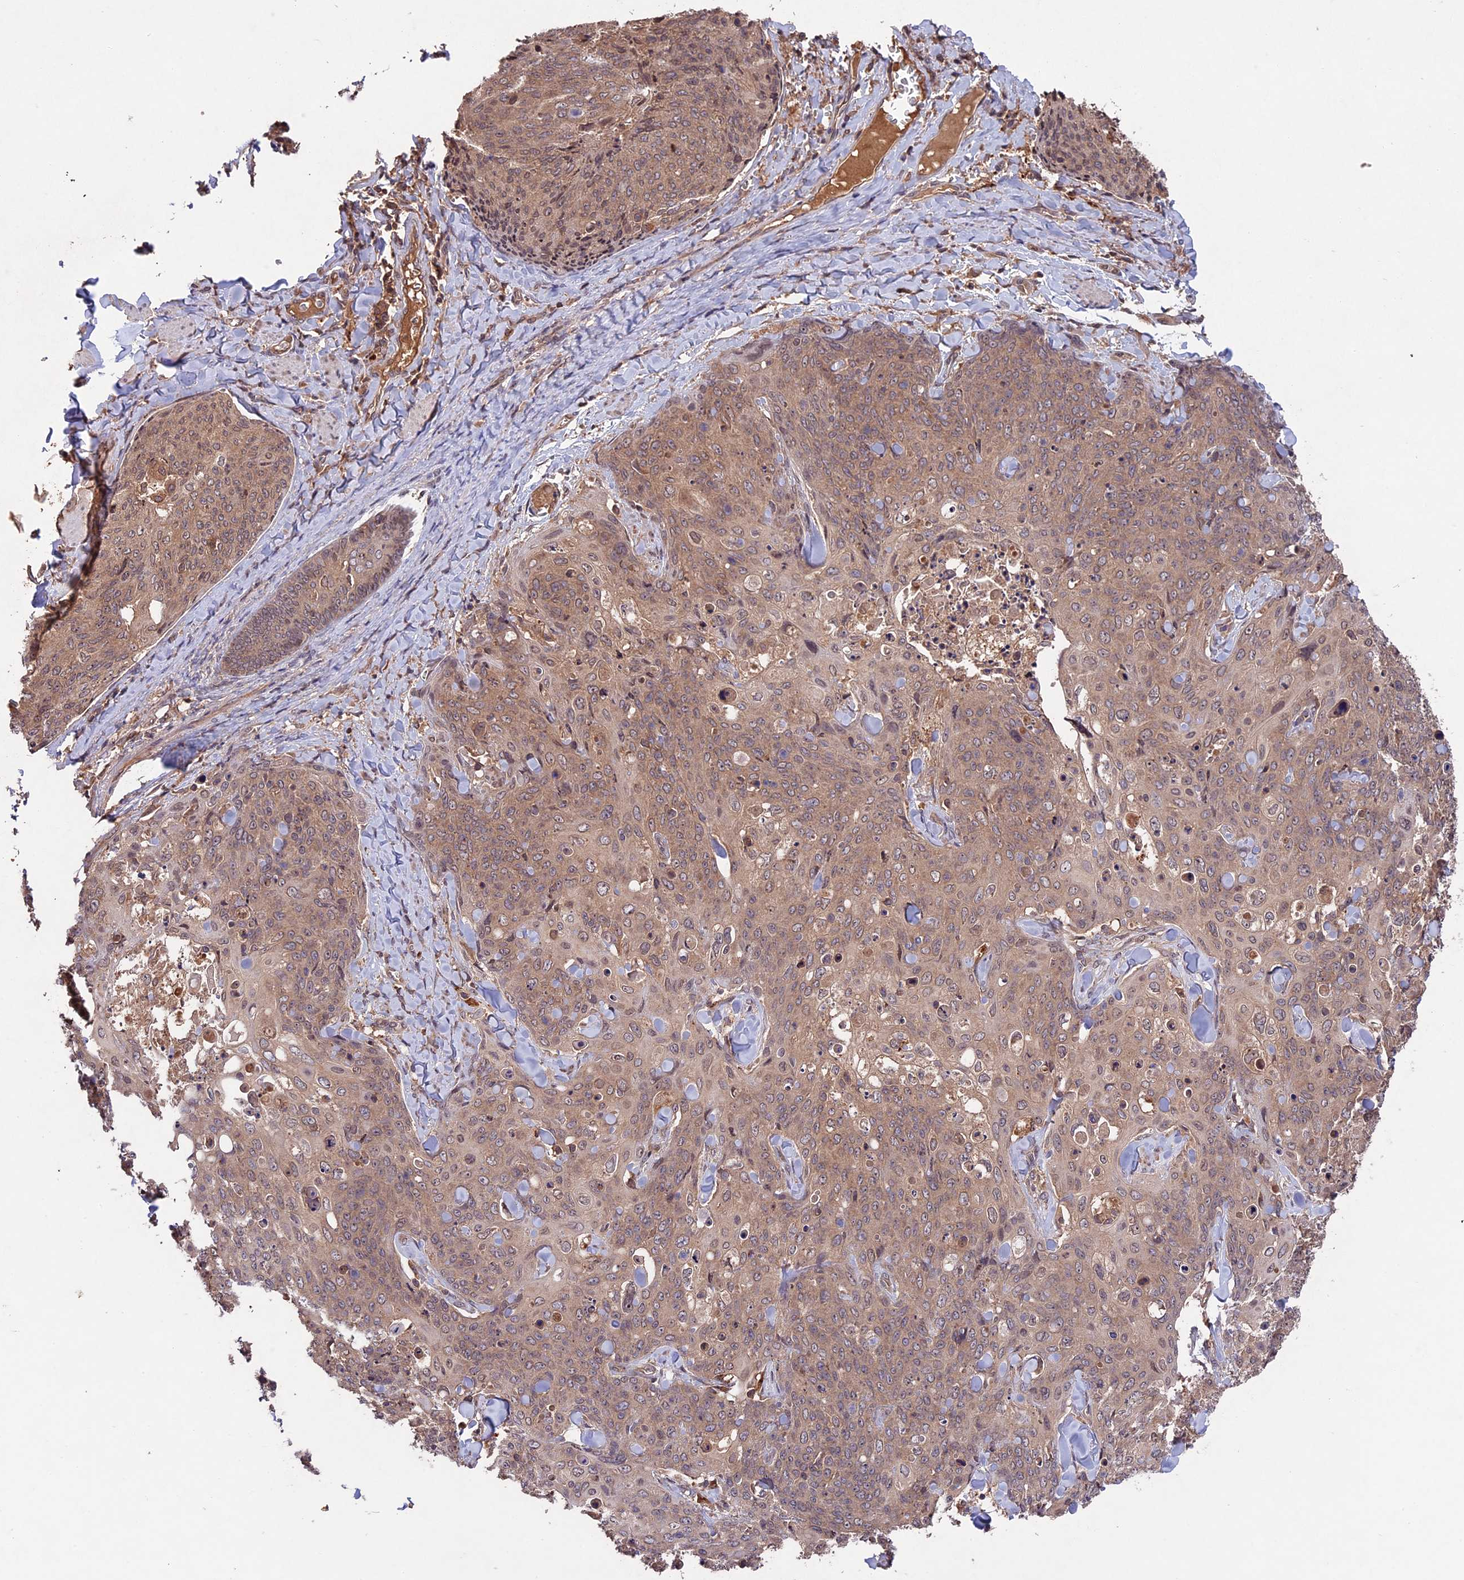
{"staining": {"intensity": "moderate", "quantity": ">75%", "location": "cytoplasmic/membranous"}, "tissue": "skin cancer", "cell_type": "Tumor cells", "image_type": "cancer", "snomed": [{"axis": "morphology", "description": "Squamous cell carcinoma, NOS"}, {"axis": "topography", "description": "Skin"}, {"axis": "topography", "description": "Vulva"}], "caption": "Immunohistochemistry micrograph of neoplastic tissue: skin squamous cell carcinoma stained using IHC demonstrates medium levels of moderate protein expression localized specifically in the cytoplasmic/membranous of tumor cells, appearing as a cytoplasmic/membranous brown color.", "gene": "CHAC1", "patient": {"sex": "female", "age": 85}}